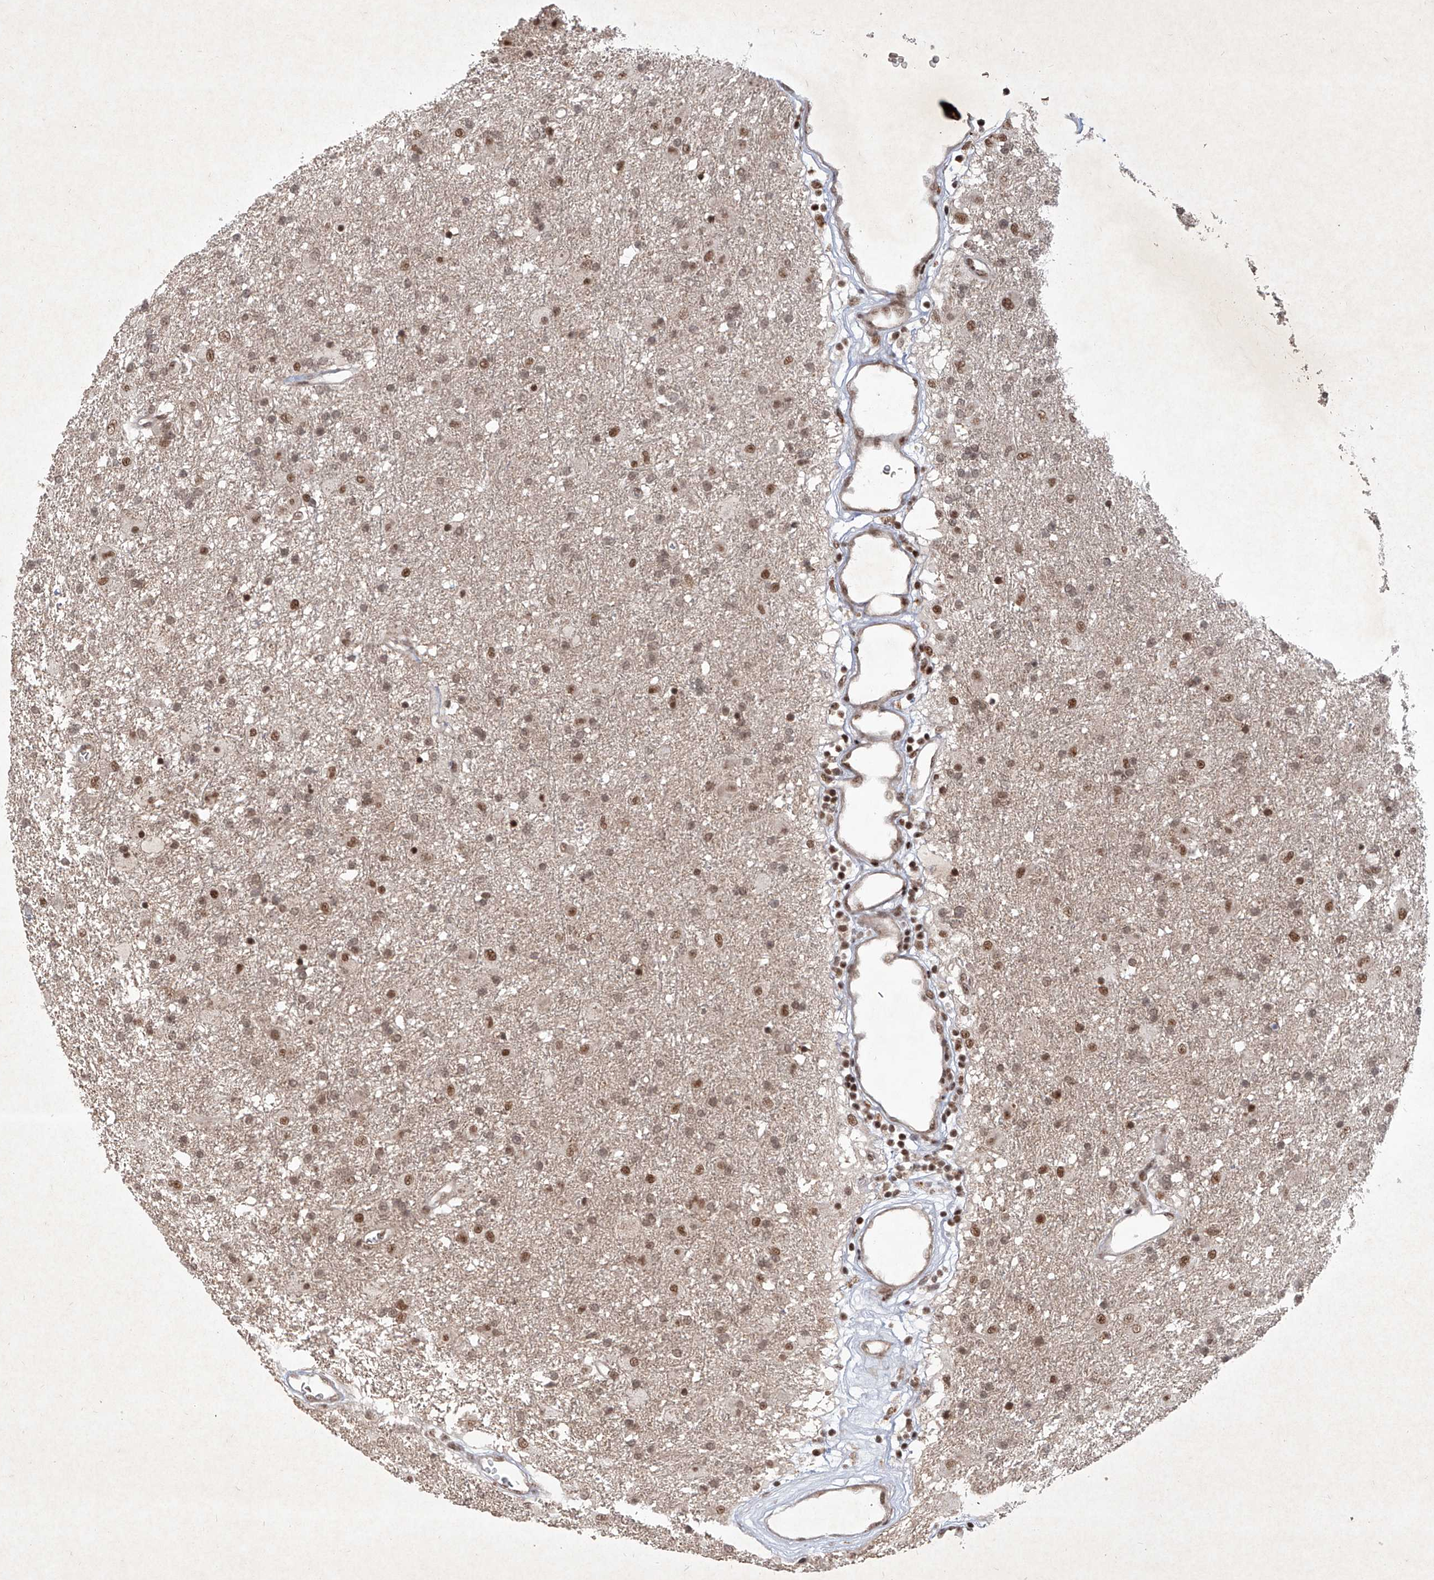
{"staining": {"intensity": "moderate", "quantity": "25%-75%", "location": "nuclear"}, "tissue": "glioma", "cell_type": "Tumor cells", "image_type": "cancer", "snomed": [{"axis": "morphology", "description": "Glioma, malignant, Low grade"}, {"axis": "topography", "description": "Brain"}], "caption": "There is medium levels of moderate nuclear staining in tumor cells of low-grade glioma (malignant), as demonstrated by immunohistochemical staining (brown color).", "gene": "IRF2", "patient": {"sex": "male", "age": 65}}